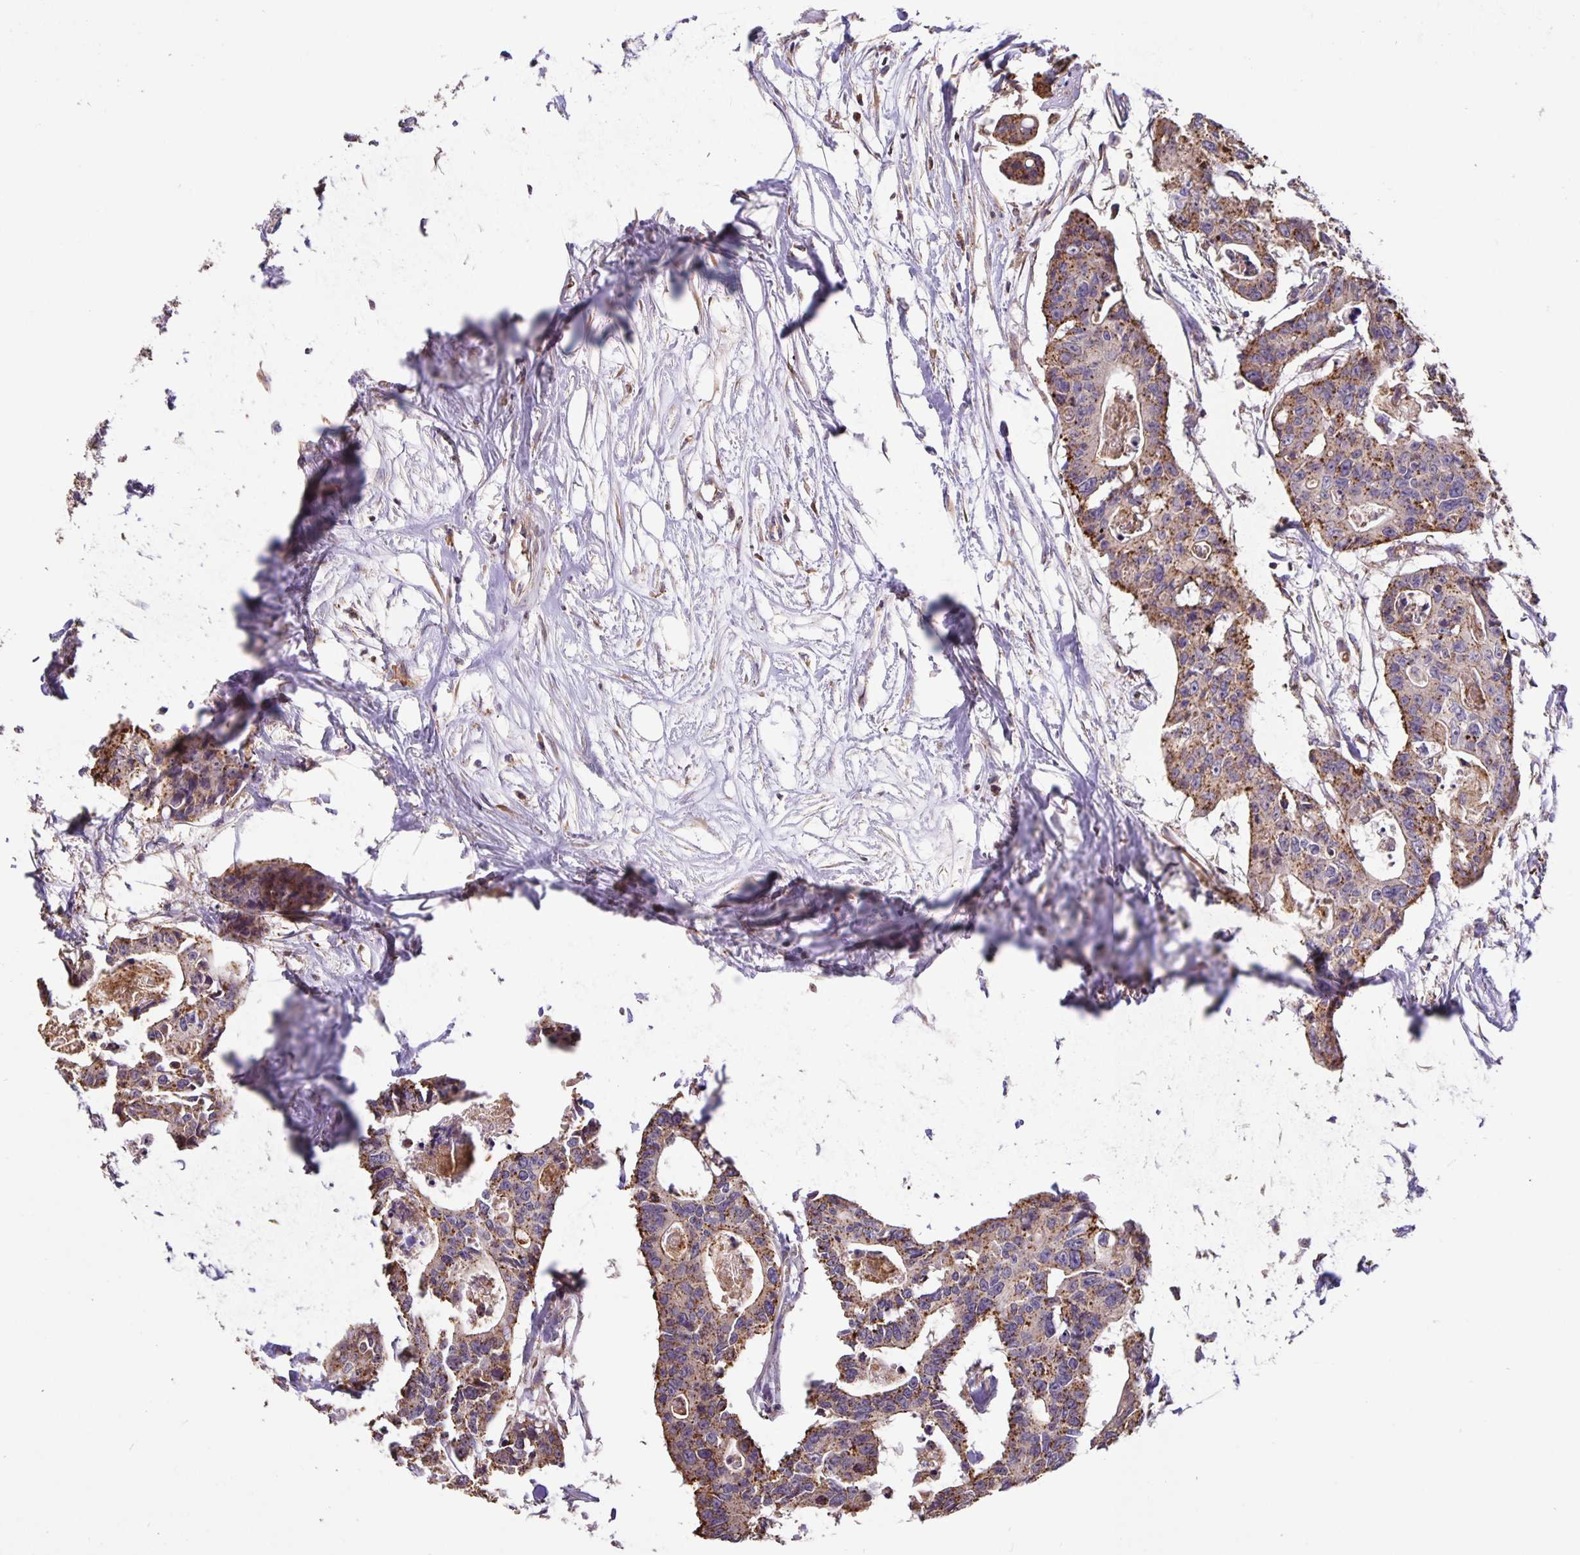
{"staining": {"intensity": "moderate", "quantity": ">75%", "location": "cytoplasmic/membranous"}, "tissue": "colorectal cancer", "cell_type": "Tumor cells", "image_type": "cancer", "snomed": [{"axis": "morphology", "description": "Adenocarcinoma, NOS"}, {"axis": "topography", "description": "Rectum"}], "caption": "DAB (3,3'-diaminobenzidine) immunohistochemical staining of colorectal cancer shows moderate cytoplasmic/membranous protein positivity in about >75% of tumor cells.", "gene": "TMEM71", "patient": {"sex": "male", "age": 57}}